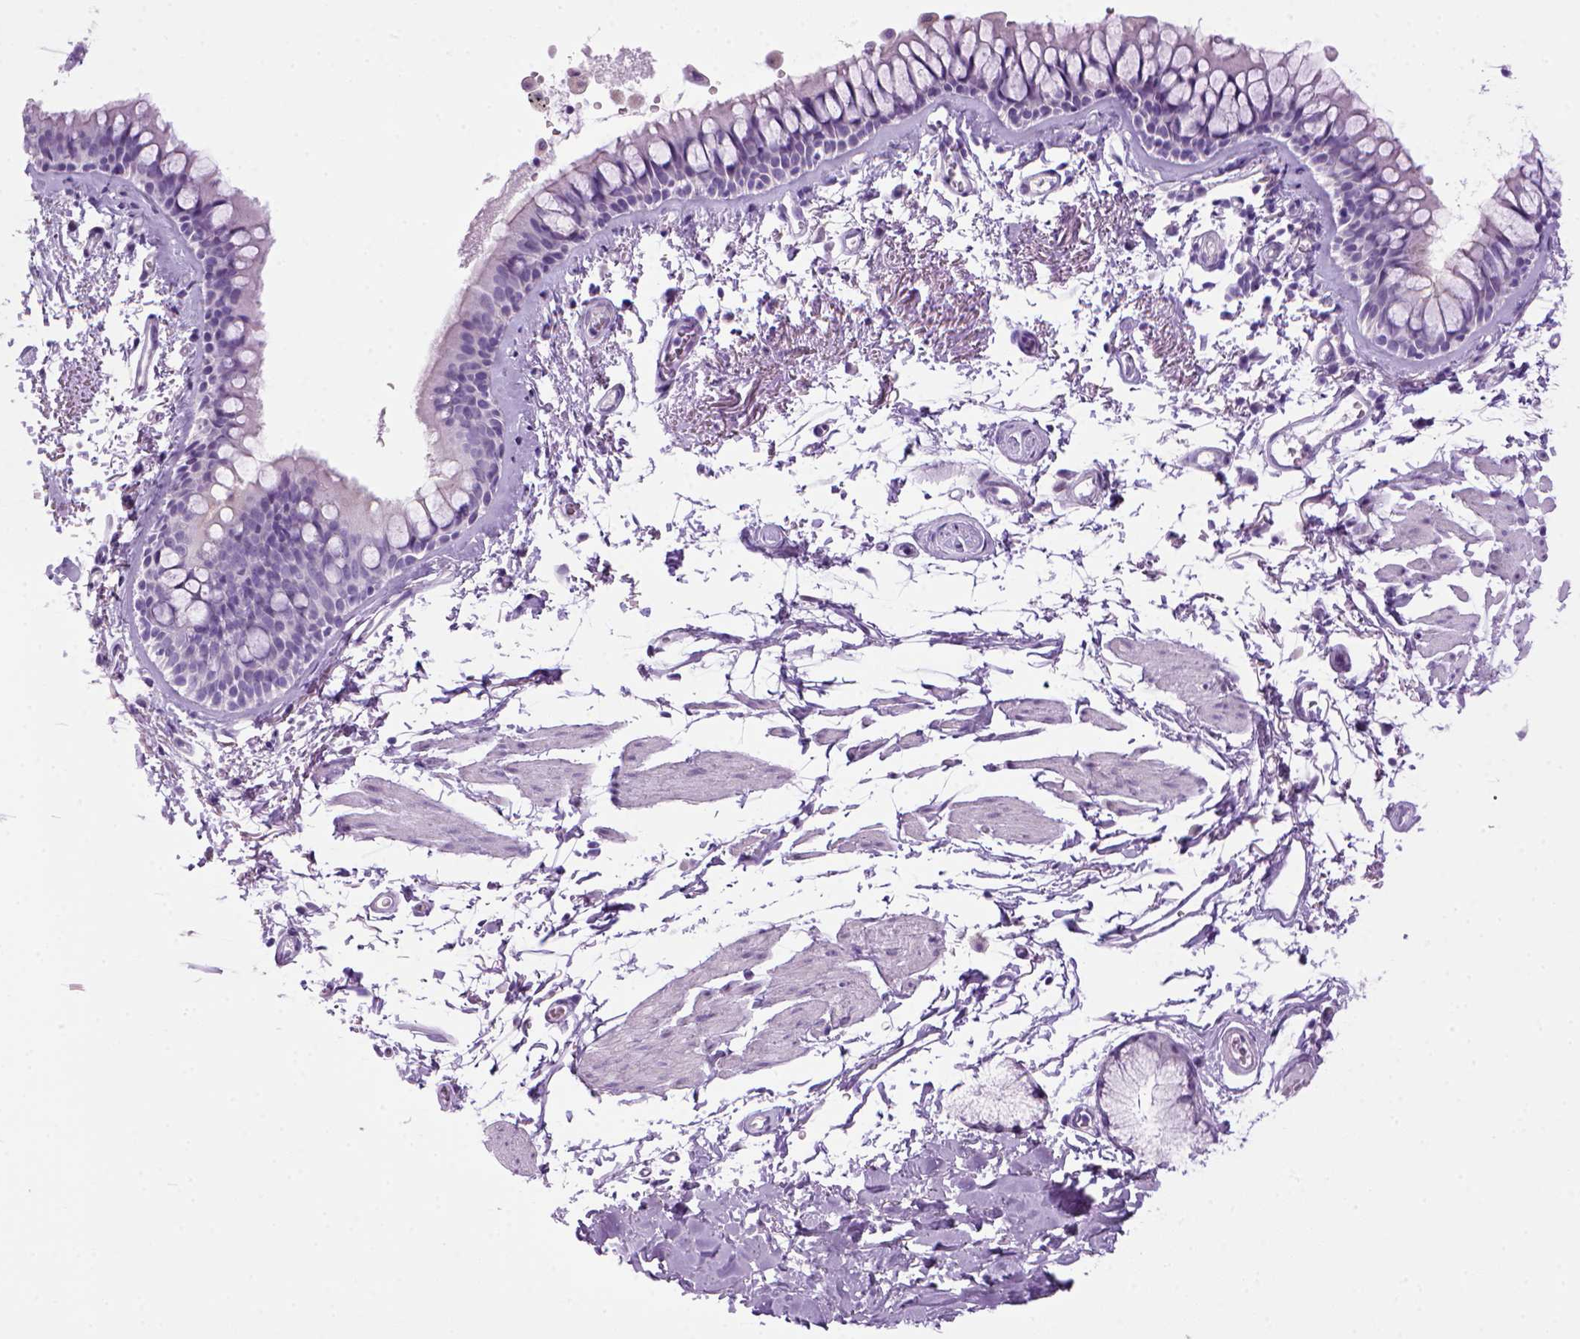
{"staining": {"intensity": "negative", "quantity": "none", "location": "none"}, "tissue": "bronchus", "cell_type": "Respiratory epithelial cells", "image_type": "normal", "snomed": [{"axis": "morphology", "description": "Normal tissue, NOS"}, {"axis": "topography", "description": "Cartilage tissue"}, {"axis": "topography", "description": "Bronchus"}], "caption": "High magnification brightfield microscopy of benign bronchus stained with DAB (brown) and counterstained with hematoxylin (blue): respiratory epithelial cells show no significant expression.", "gene": "SGCG", "patient": {"sex": "female", "age": 79}}